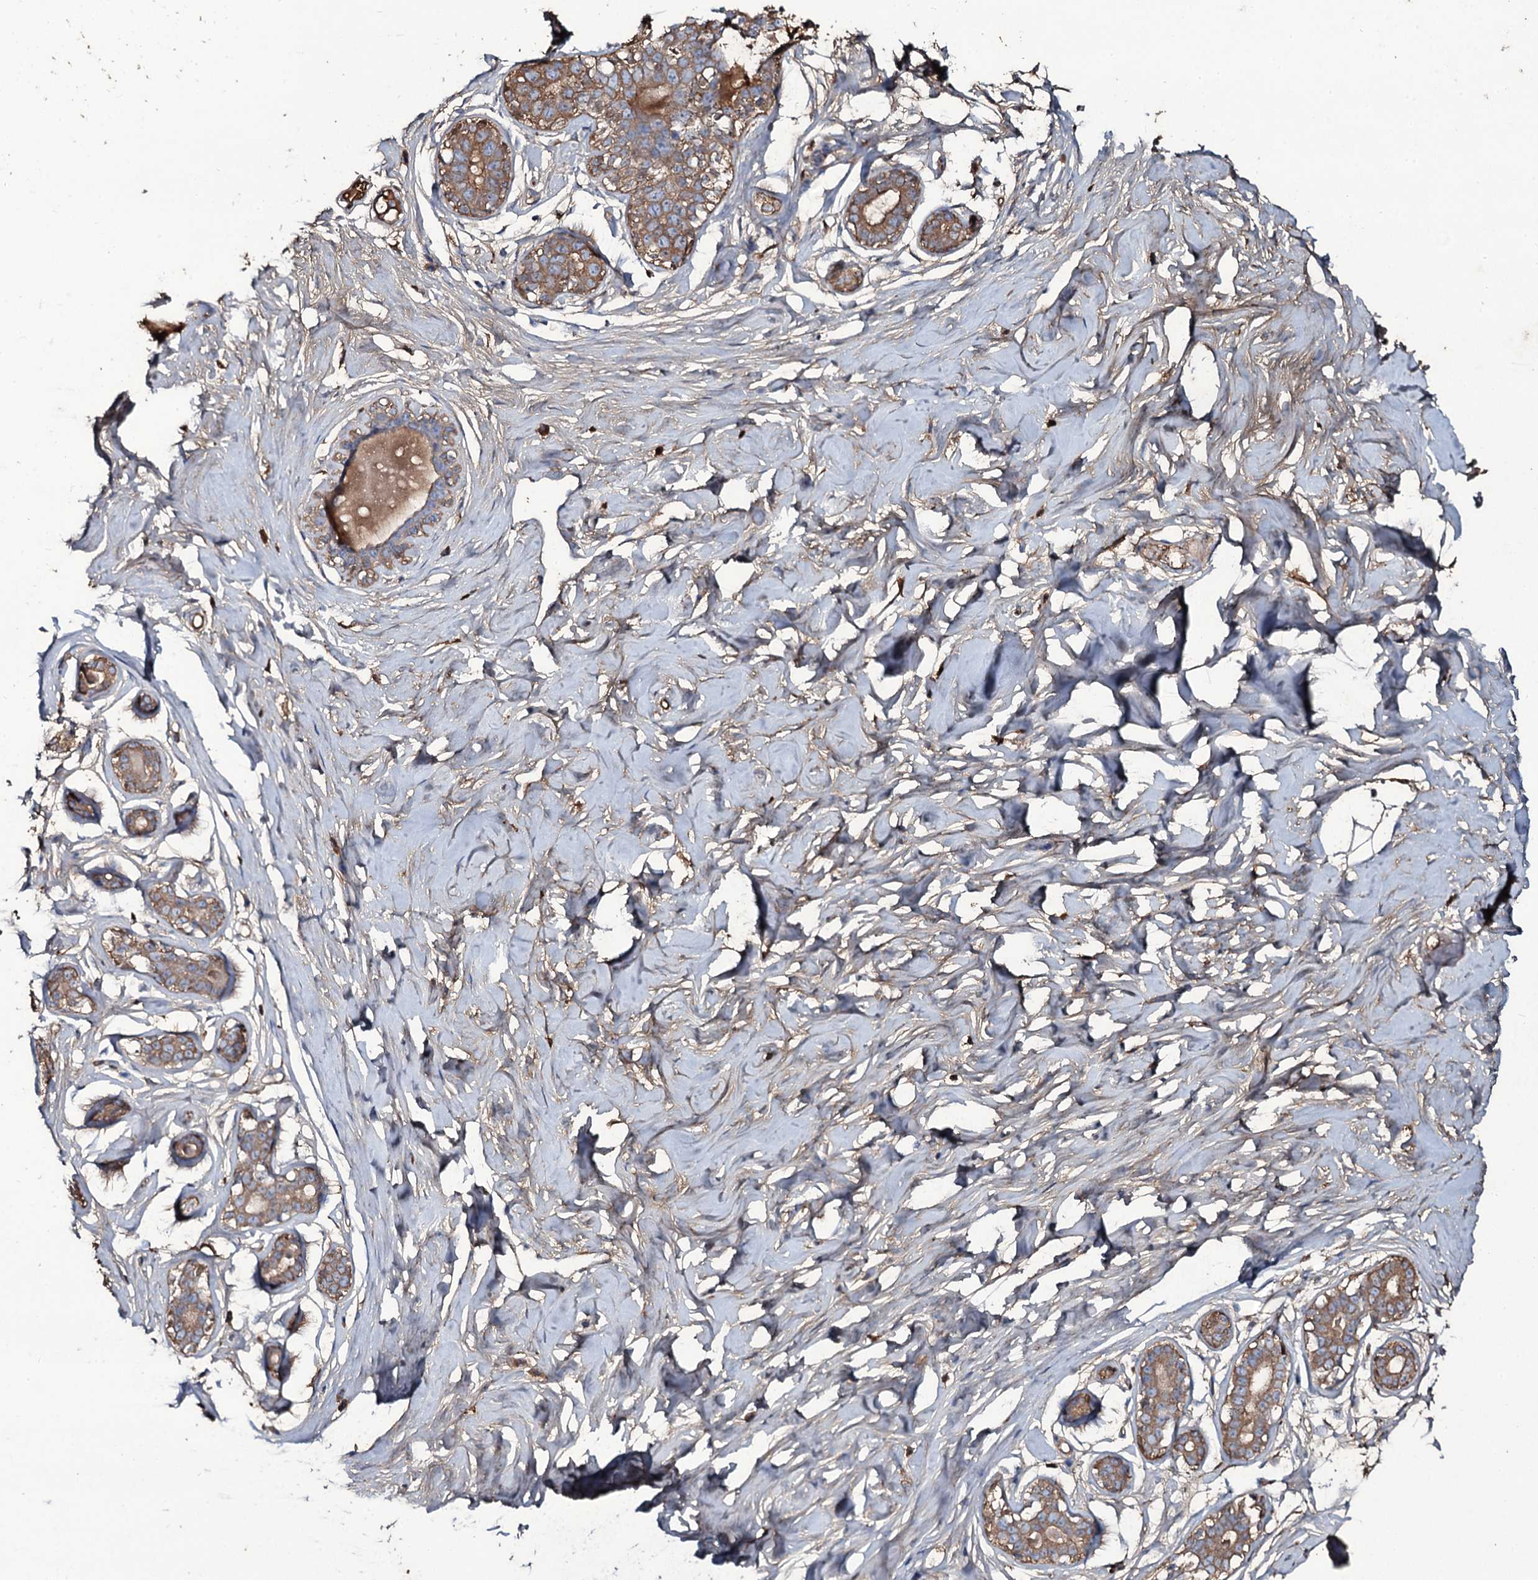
{"staining": {"intensity": "moderate", "quantity": "25%-75%", "location": "cytoplasmic/membranous"}, "tissue": "breast", "cell_type": "Adipocytes", "image_type": "normal", "snomed": [{"axis": "morphology", "description": "Normal tissue, NOS"}, {"axis": "morphology", "description": "Adenoma, NOS"}, {"axis": "topography", "description": "Breast"}], "caption": "This image shows immunohistochemistry (IHC) staining of unremarkable breast, with medium moderate cytoplasmic/membranous staining in about 25%-75% of adipocytes.", "gene": "EDN1", "patient": {"sex": "female", "age": 23}}